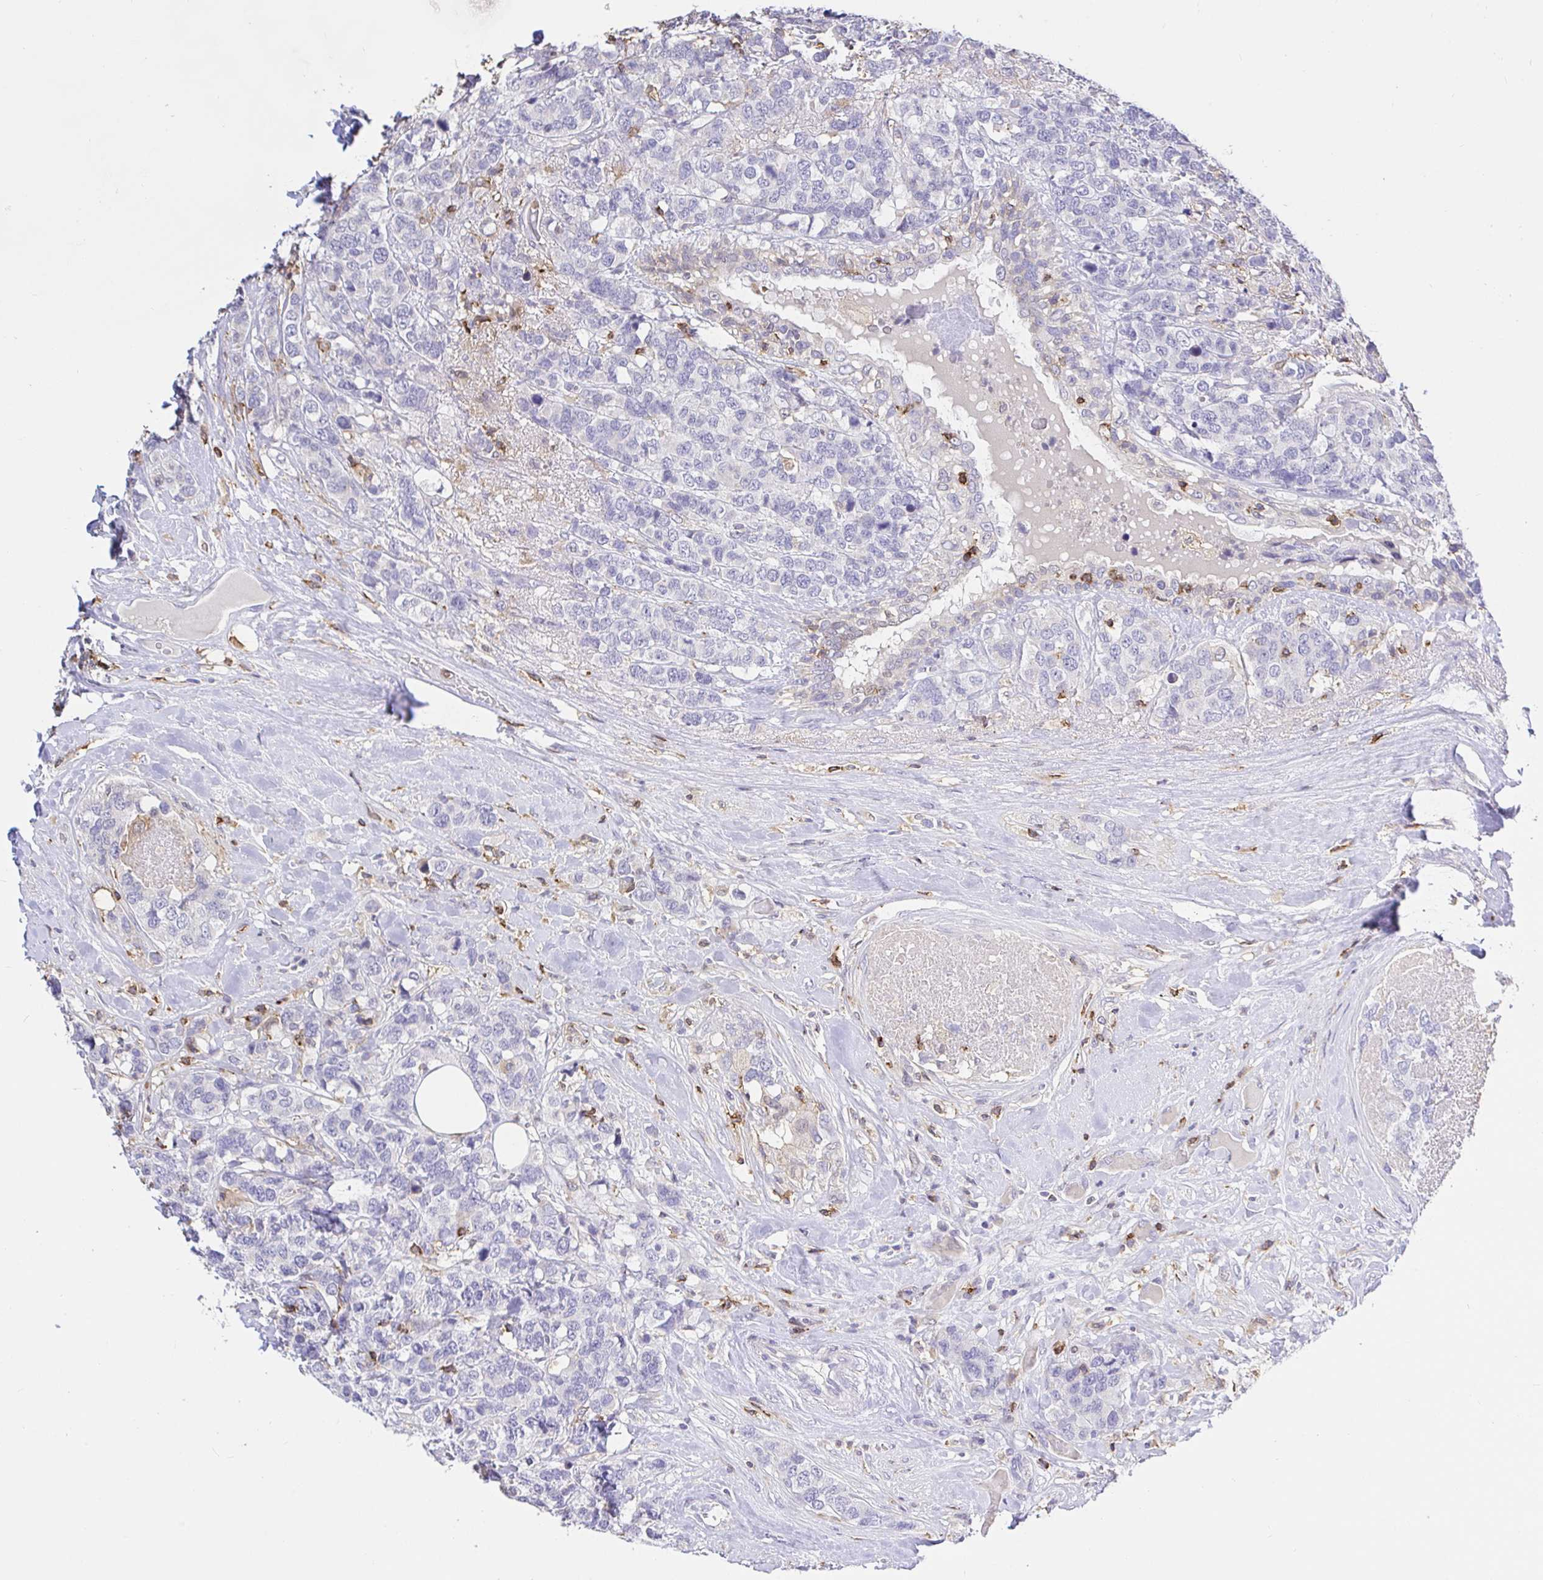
{"staining": {"intensity": "negative", "quantity": "none", "location": "none"}, "tissue": "breast cancer", "cell_type": "Tumor cells", "image_type": "cancer", "snomed": [{"axis": "morphology", "description": "Lobular carcinoma"}, {"axis": "topography", "description": "Breast"}], "caption": "Immunohistochemistry (IHC) of human breast cancer (lobular carcinoma) demonstrates no staining in tumor cells. The staining is performed using DAB (3,3'-diaminobenzidine) brown chromogen with nuclei counter-stained in using hematoxylin.", "gene": "SKAP1", "patient": {"sex": "female", "age": 59}}